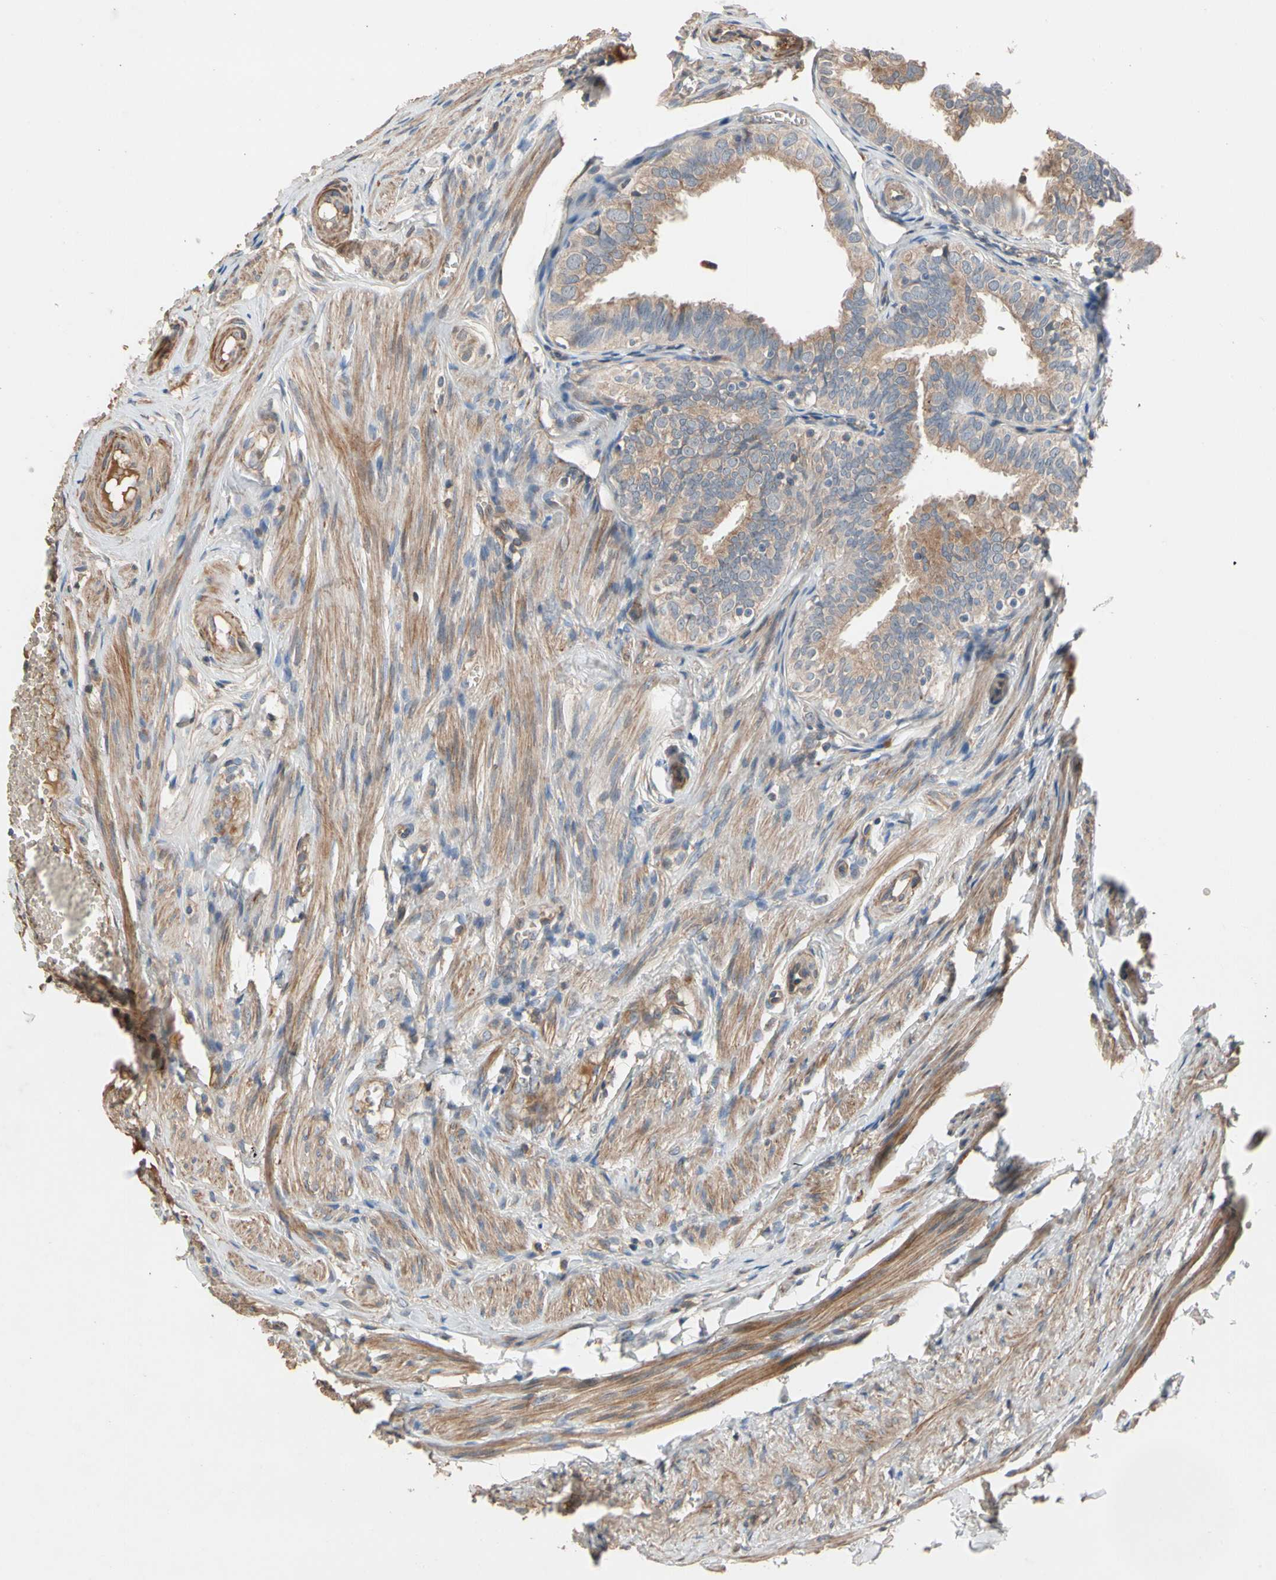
{"staining": {"intensity": "weak", "quantity": ">75%", "location": "cytoplasmic/membranous"}, "tissue": "fallopian tube", "cell_type": "Glandular cells", "image_type": "normal", "snomed": [{"axis": "morphology", "description": "Normal tissue, NOS"}, {"axis": "topography", "description": "Fallopian tube"}], "caption": "A photomicrograph of fallopian tube stained for a protein demonstrates weak cytoplasmic/membranous brown staining in glandular cells. Using DAB (3,3'-diaminobenzidine) (brown) and hematoxylin (blue) stains, captured at high magnification using brightfield microscopy.", "gene": "GCK", "patient": {"sex": "female", "age": 46}}